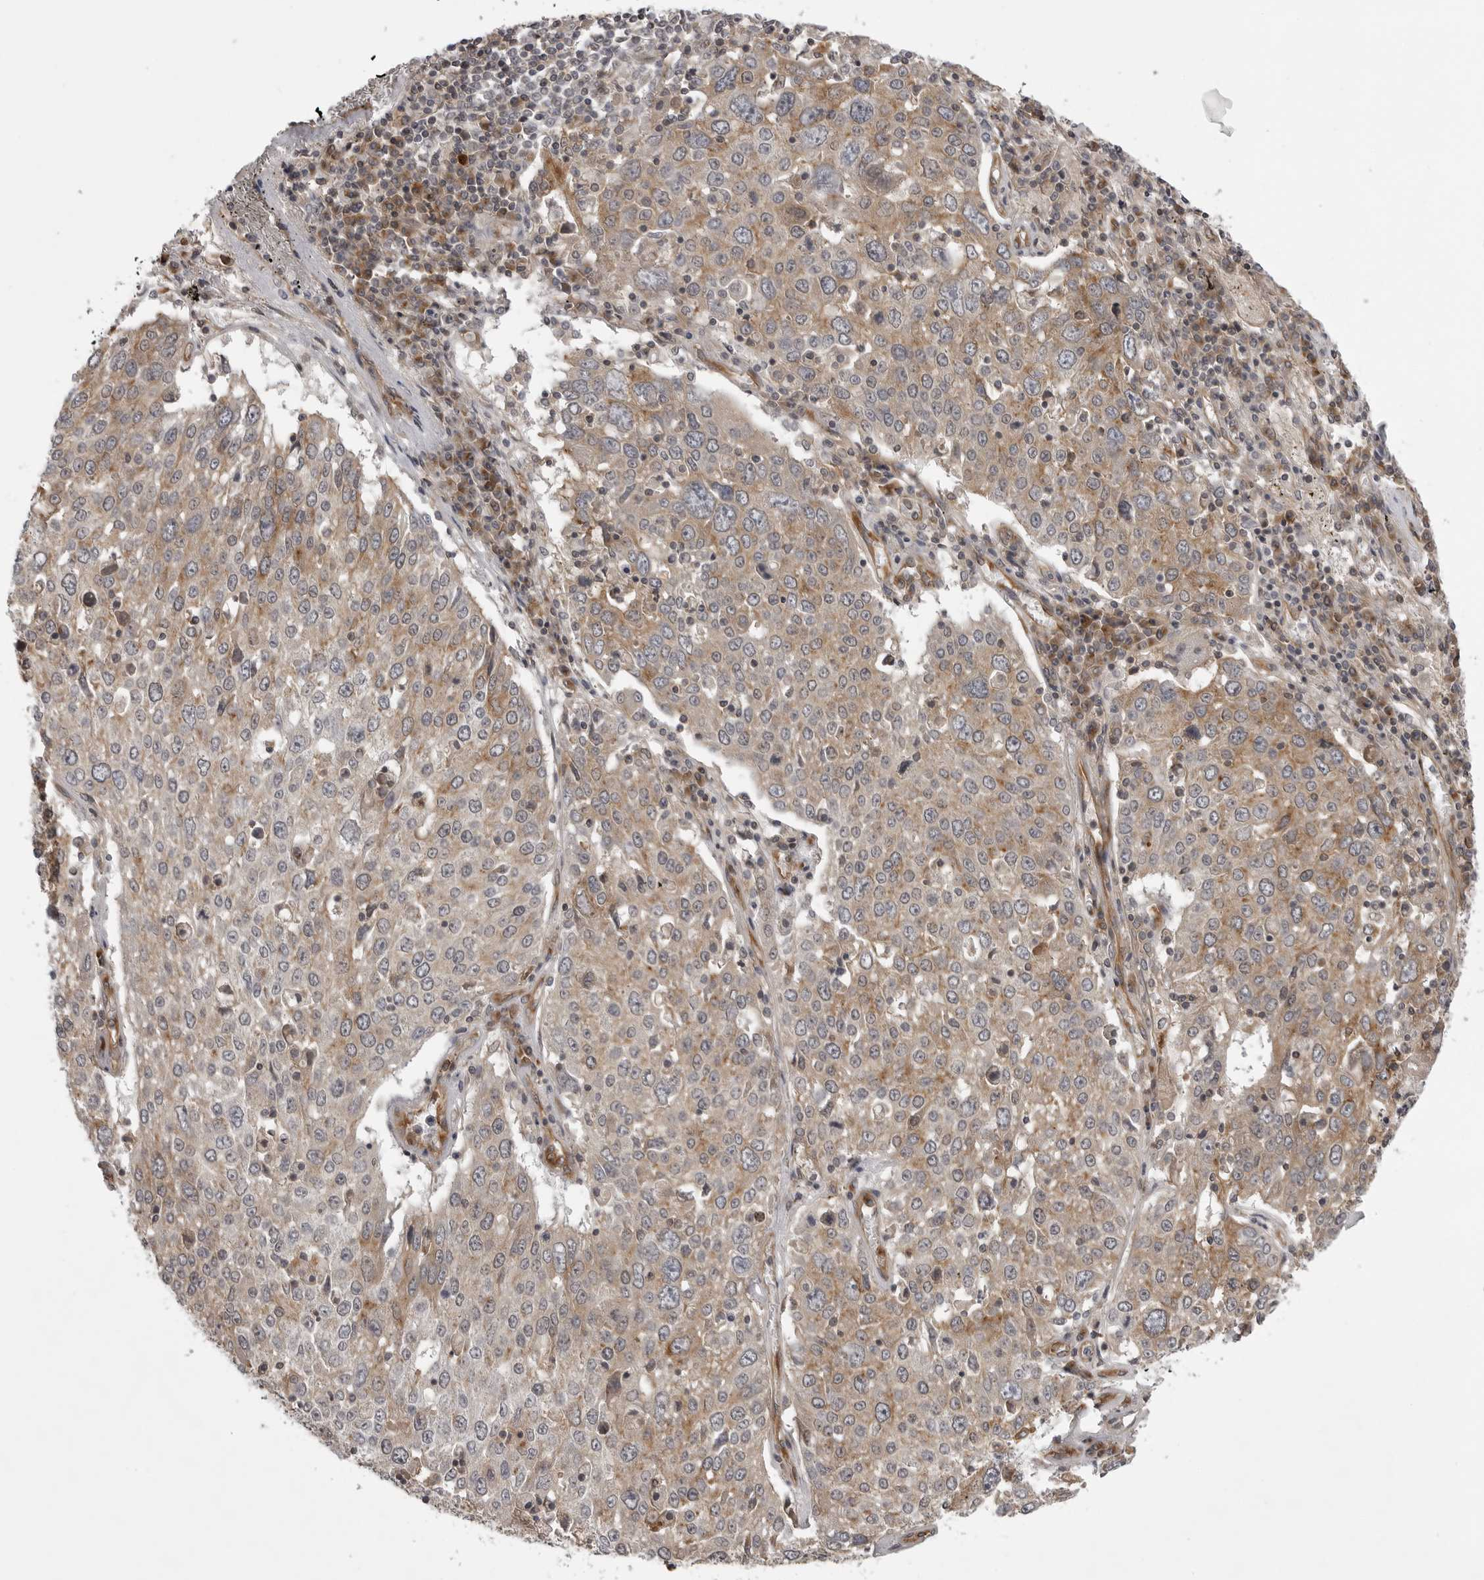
{"staining": {"intensity": "weak", "quantity": ">75%", "location": "cytoplasmic/membranous"}, "tissue": "lung cancer", "cell_type": "Tumor cells", "image_type": "cancer", "snomed": [{"axis": "morphology", "description": "Squamous cell carcinoma, NOS"}, {"axis": "topography", "description": "Lung"}], "caption": "Lung cancer (squamous cell carcinoma) stained for a protein shows weak cytoplasmic/membranous positivity in tumor cells. (Stains: DAB (3,3'-diaminobenzidine) in brown, nuclei in blue, Microscopy: brightfield microscopy at high magnification).", "gene": "LRRC45", "patient": {"sex": "male", "age": 65}}